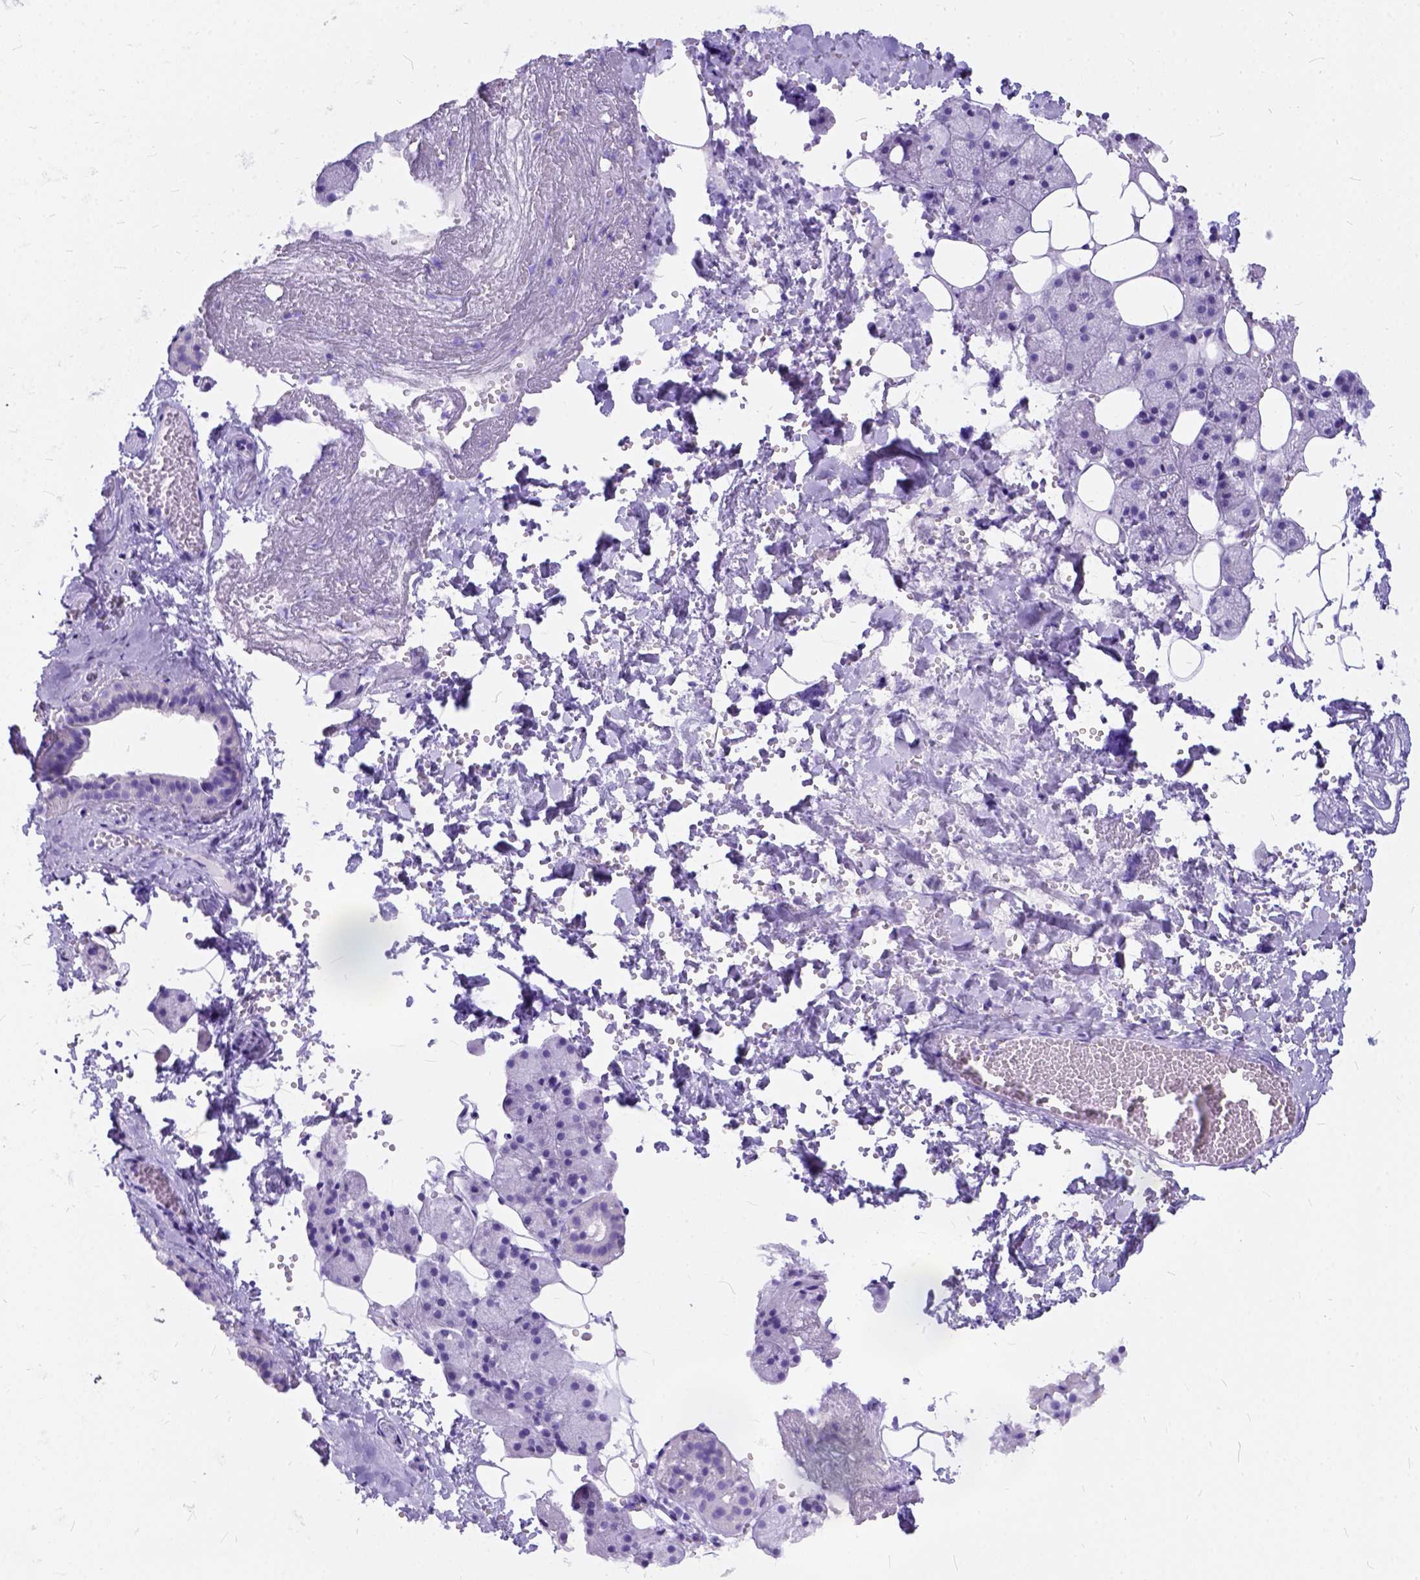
{"staining": {"intensity": "negative", "quantity": "none", "location": "none"}, "tissue": "salivary gland", "cell_type": "Glandular cells", "image_type": "normal", "snomed": [{"axis": "morphology", "description": "Normal tissue, NOS"}, {"axis": "topography", "description": "Salivary gland"}], "caption": "Micrograph shows no significant protein expression in glandular cells of normal salivary gland. (DAB (3,3'-diaminobenzidine) immunohistochemistry, high magnification).", "gene": "C1QTNF3", "patient": {"sex": "male", "age": 38}}